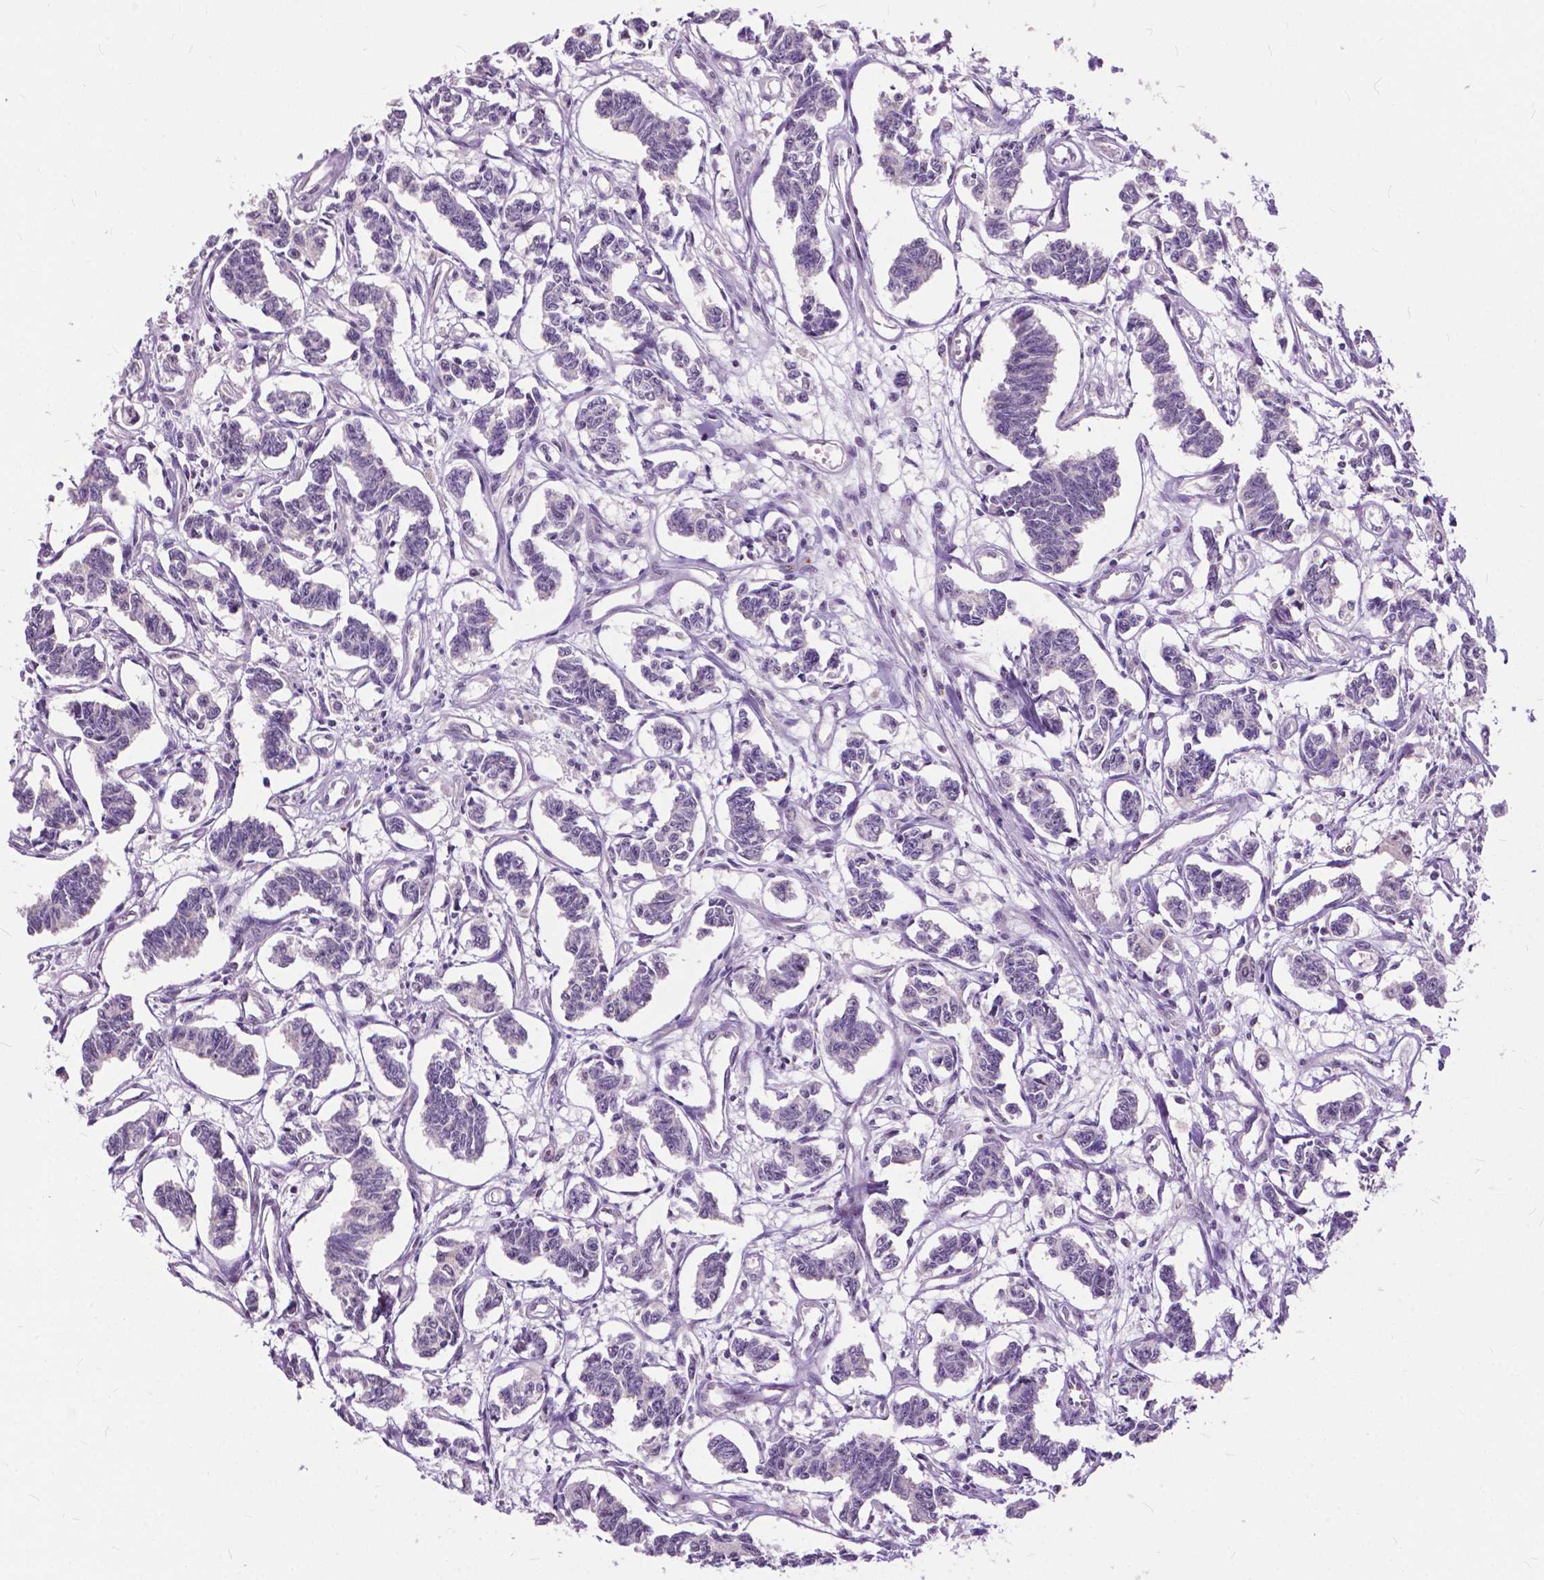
{"staining": {"intensity": "negative", "quantity": "none", "location": "none"}, "tissue": "carcinoid", "cell_type": "Tumor cells", "image_type": "cancer", "snomed": [{"axis": "morphology", "description": "Carcinoid, malignant, NOS"}, {"axis": "topography", "description": "Kidney"}], "caption": "Immunohistochemical staining of carcinoid reveals no significant staining in tumor cells.", "gene": "TTC9B", "patient": {"sex": "female", "age": 41}}